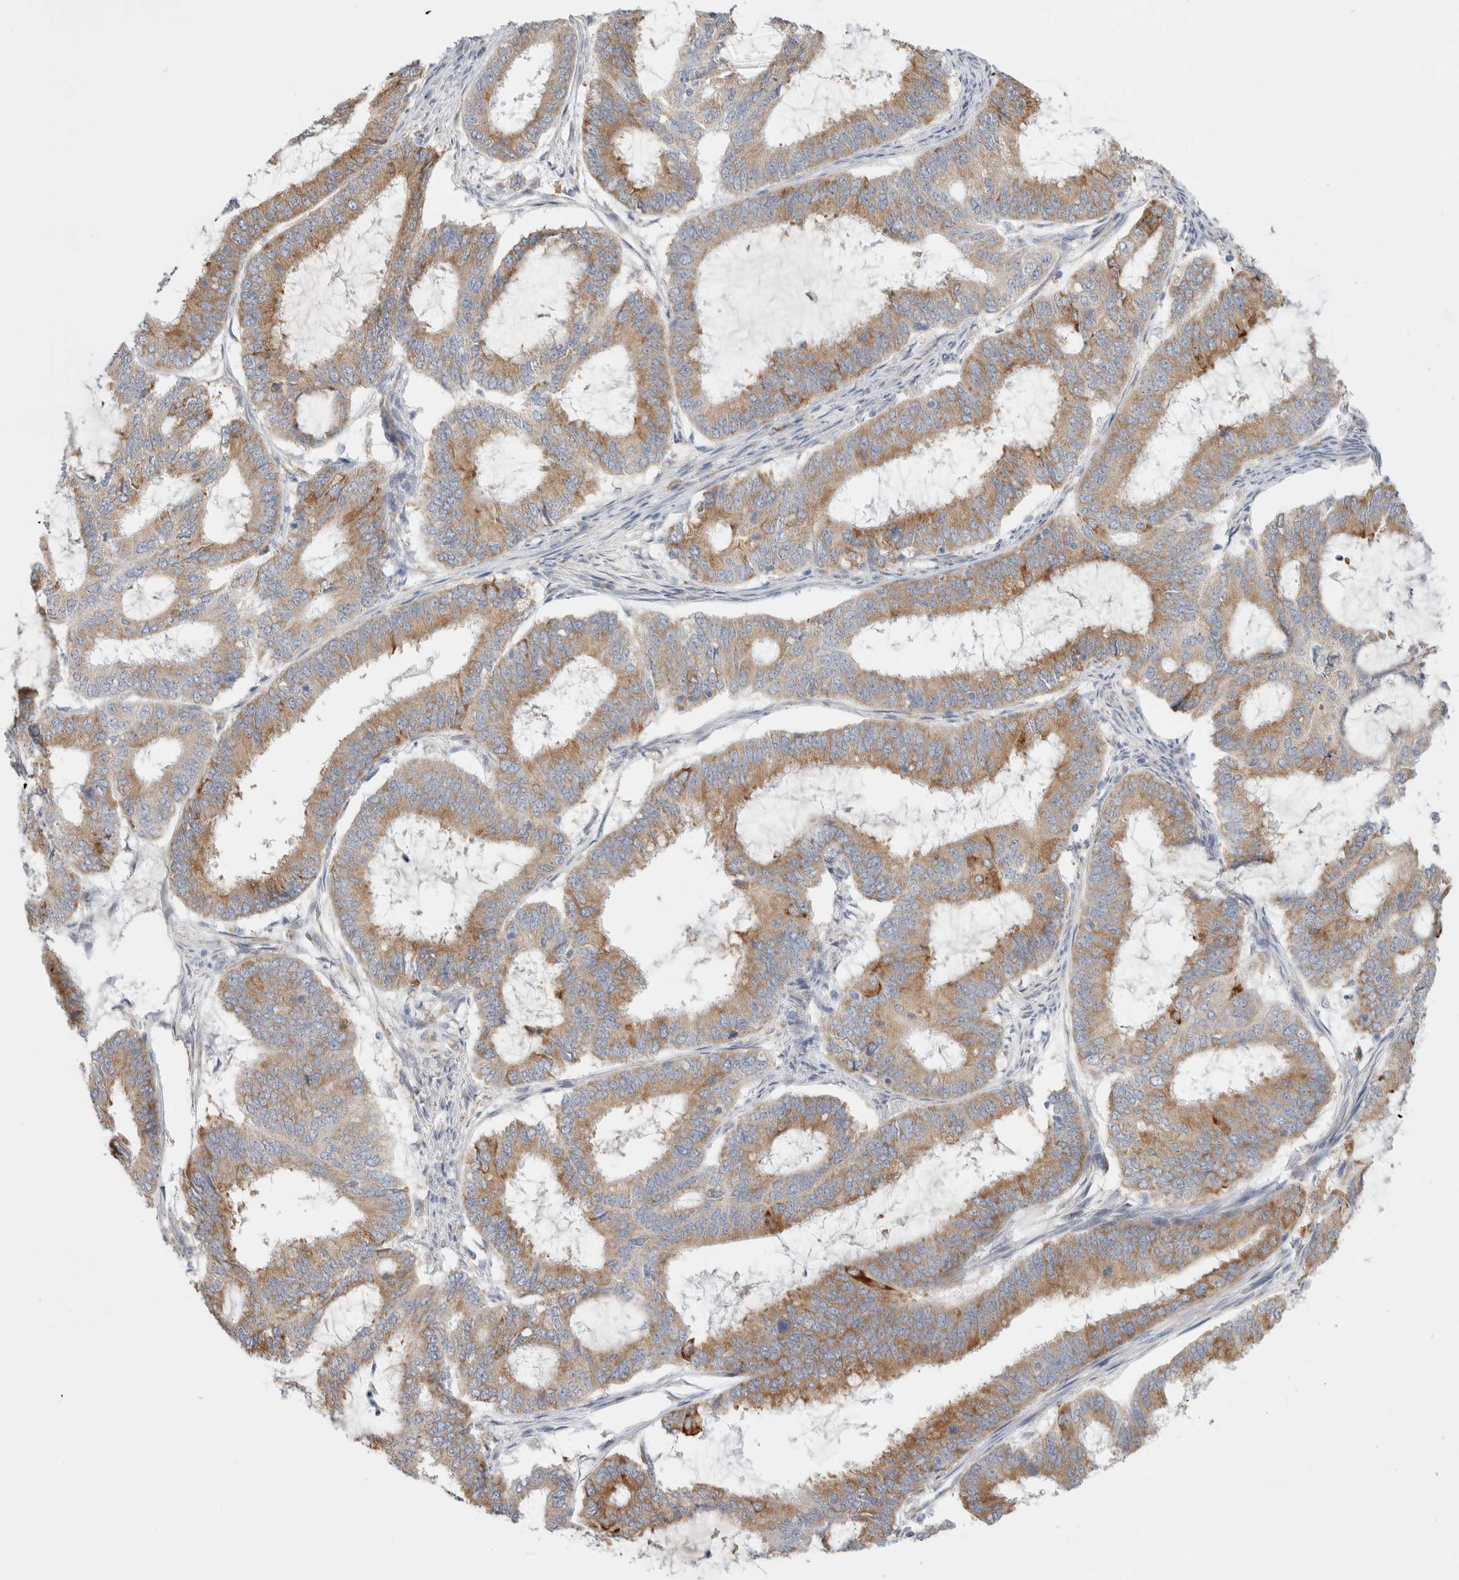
{"staining": {"intensity": "moderate", "quantity": ">75%", "location": "cytoplasmic/membranous"}, "tissue": "endometrial cancer", "cell_type": "Tumor cells", "image_type": "cancer", "snomed": [{"axis": "morphology", "description": "Adenocarcinoma, NOS"}, {"axis": "topography", "description": "Endometrium"}], "caption": "High-magnification brightfield microscopy of endometrial cancer (adenocarcinoma) stained with DAB (3,3'-diaminobenzidine) (brown) and counterstained with hematoxylin (blue). tumor cells exhibit moderate cytoplasmic/membranous staining is present in approximately>75% of cells.", "gene": "CSK", "patient": {"sex": "female", "age": 51}}